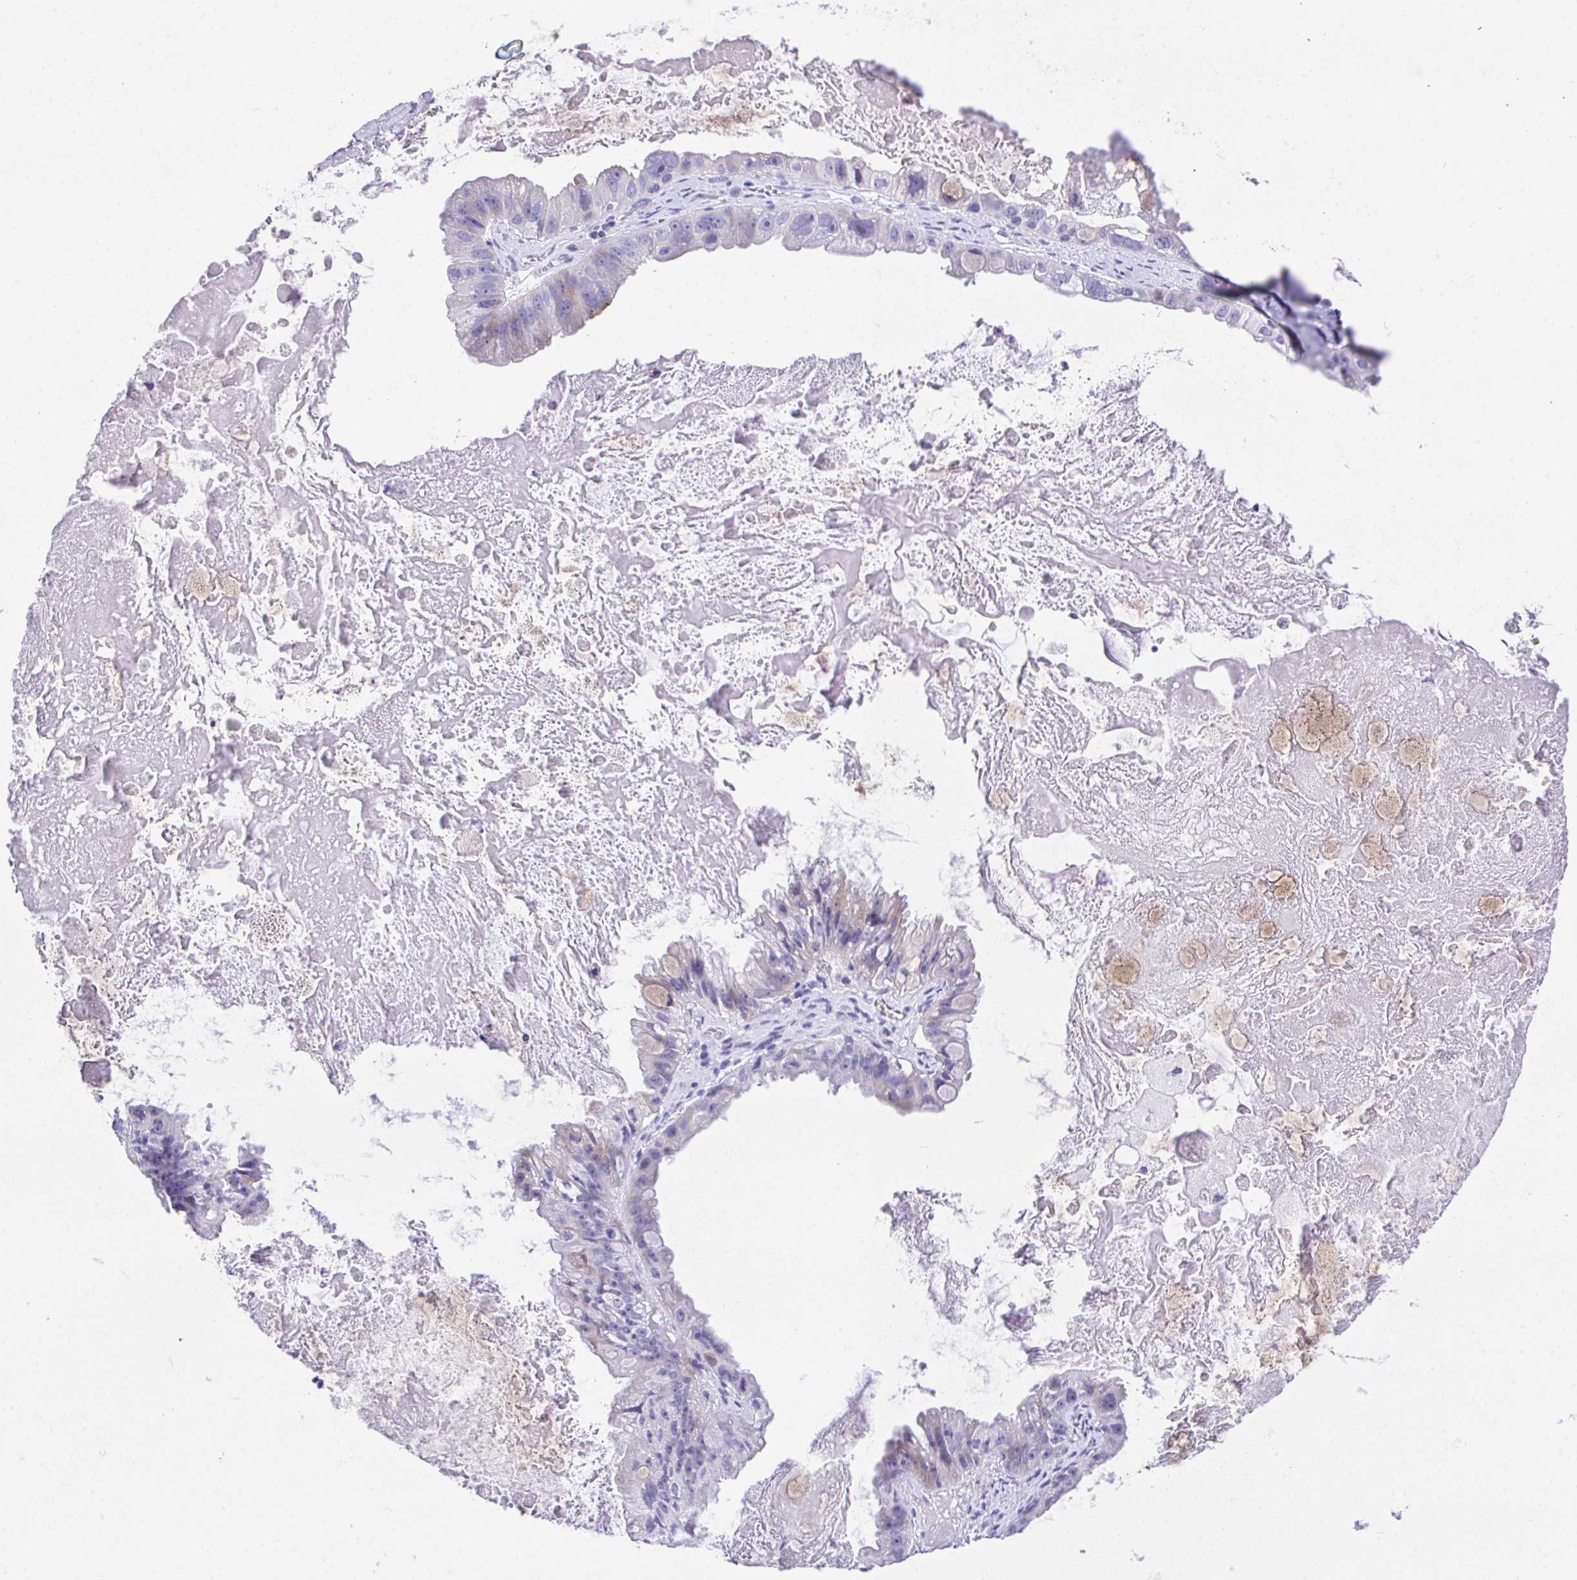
{"staining": {"intensity": "weak", "quantity": "<25%", "location": "cytoplasmic/membranous"}, "tissue": "ovarian cancer", "cell_type": "Tumor cells", "image_type": "cancer", "snomed": [{"axis": "morphology", "description": "Cystadenocarcinoma, mucinous, NOS"}, {"axis": "topography", "description": "Ovary"}], "caption": "Ovarian cancer stained for a protein using immunohistochemistry (IHC) exhibits no positivity tumor cells.", "gene": "SLC16A6", "patient": {"sex": "female", "age": 61}}